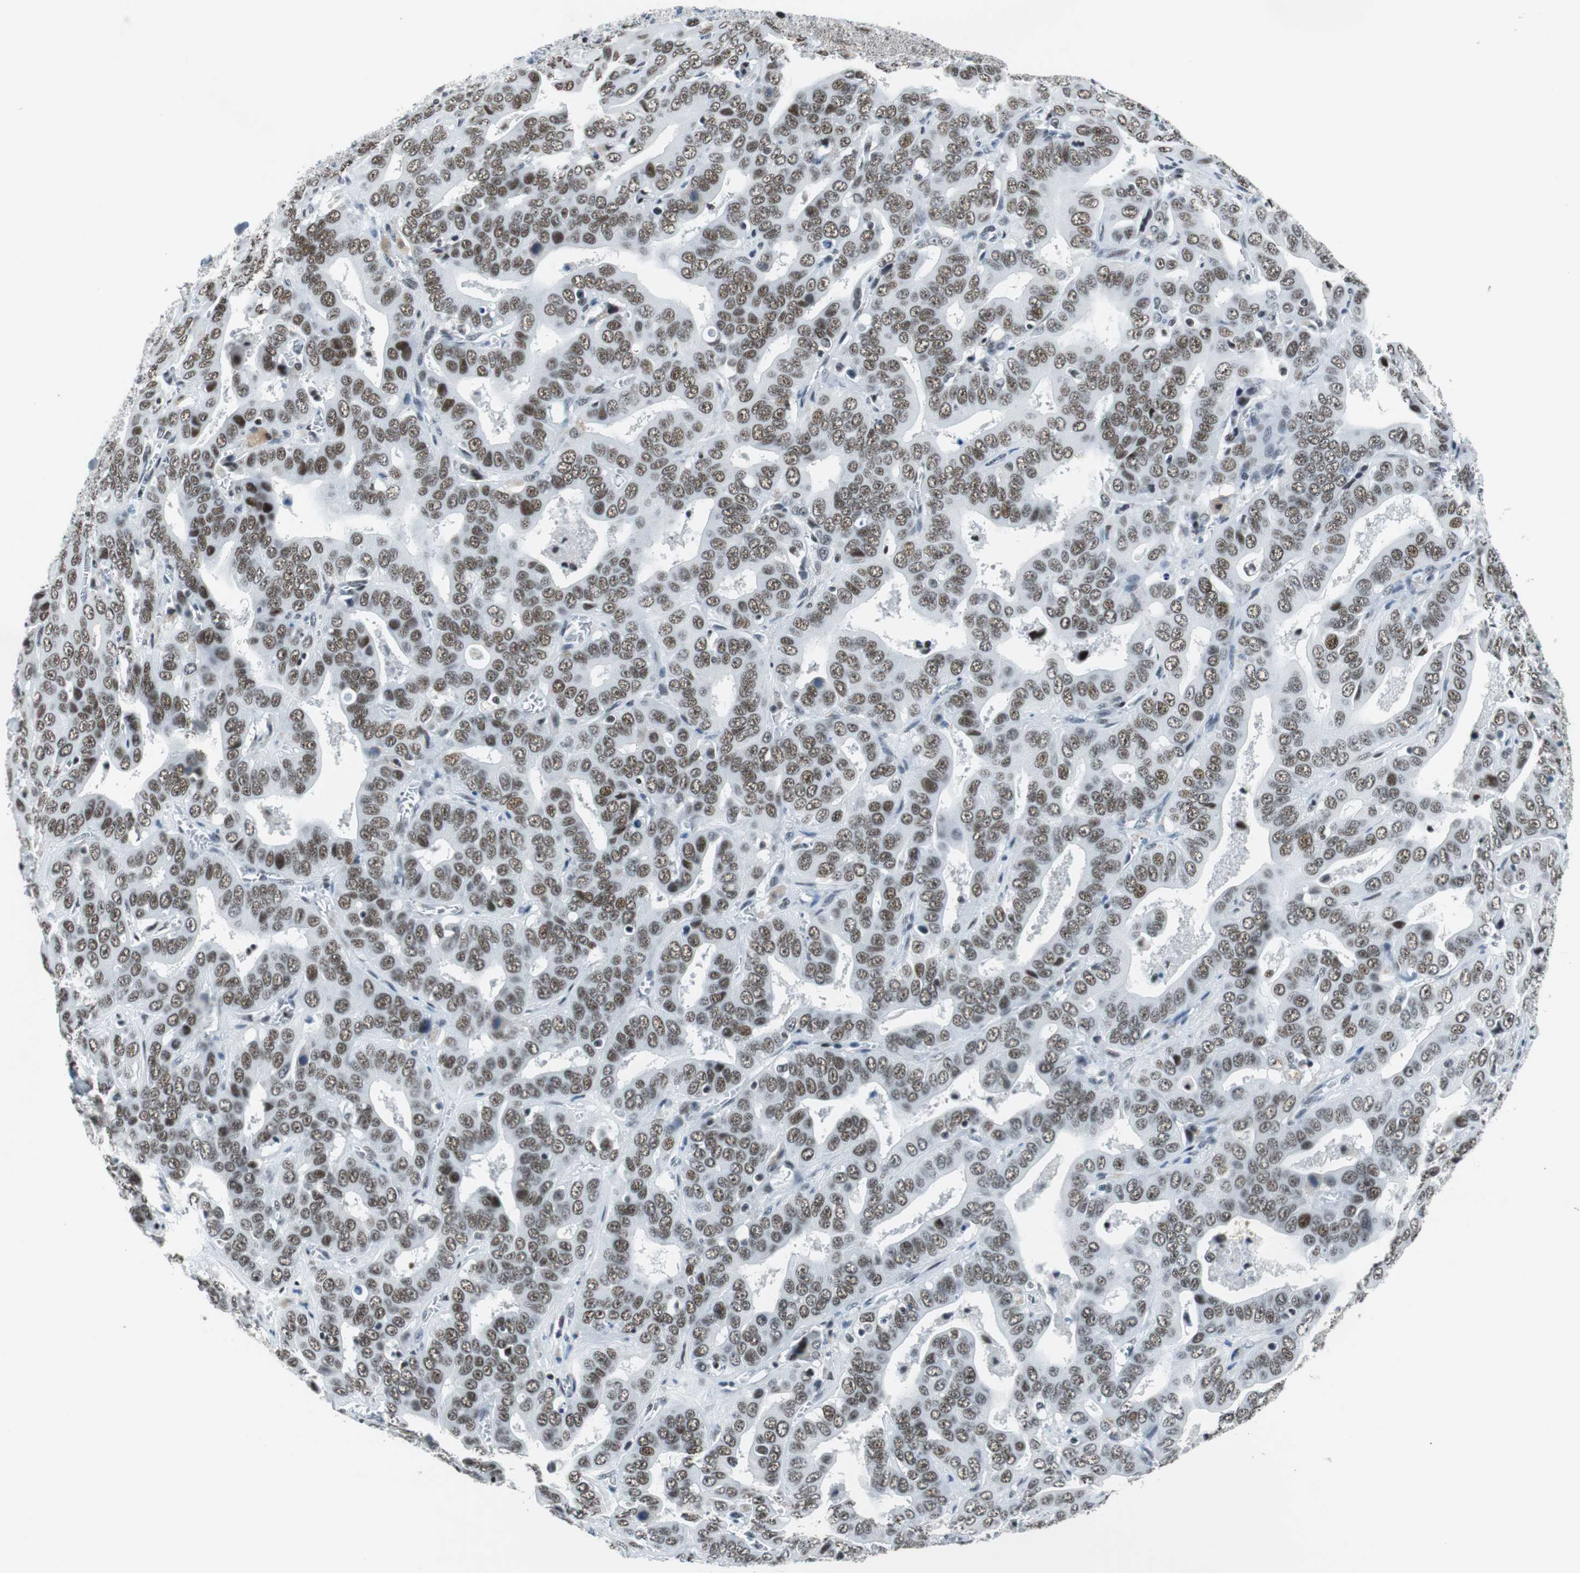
{"staining": {"intensity": "moderate", "quantity": ">75%", "location": "nuclear"}, "tissue": "liver cancer", "cell_type": "Tumor cells", "image_type": "cancer", "snomed": [{"axis": "morphology", "description": "Cholangiocarcinoma"}, {"axis": "topography", "description": "Liver"}], "caption": "This photomicrograph shows liver cholangiocarcinoma stained with immunohistochemistry (IHC) to label a protein in brown. The nuclear of tumor cells show moderate positivity for the protein. Nuclei are counter-stained blue.", "gene": "HDAC3", "patient": {"sex": "female", "age": 52}}